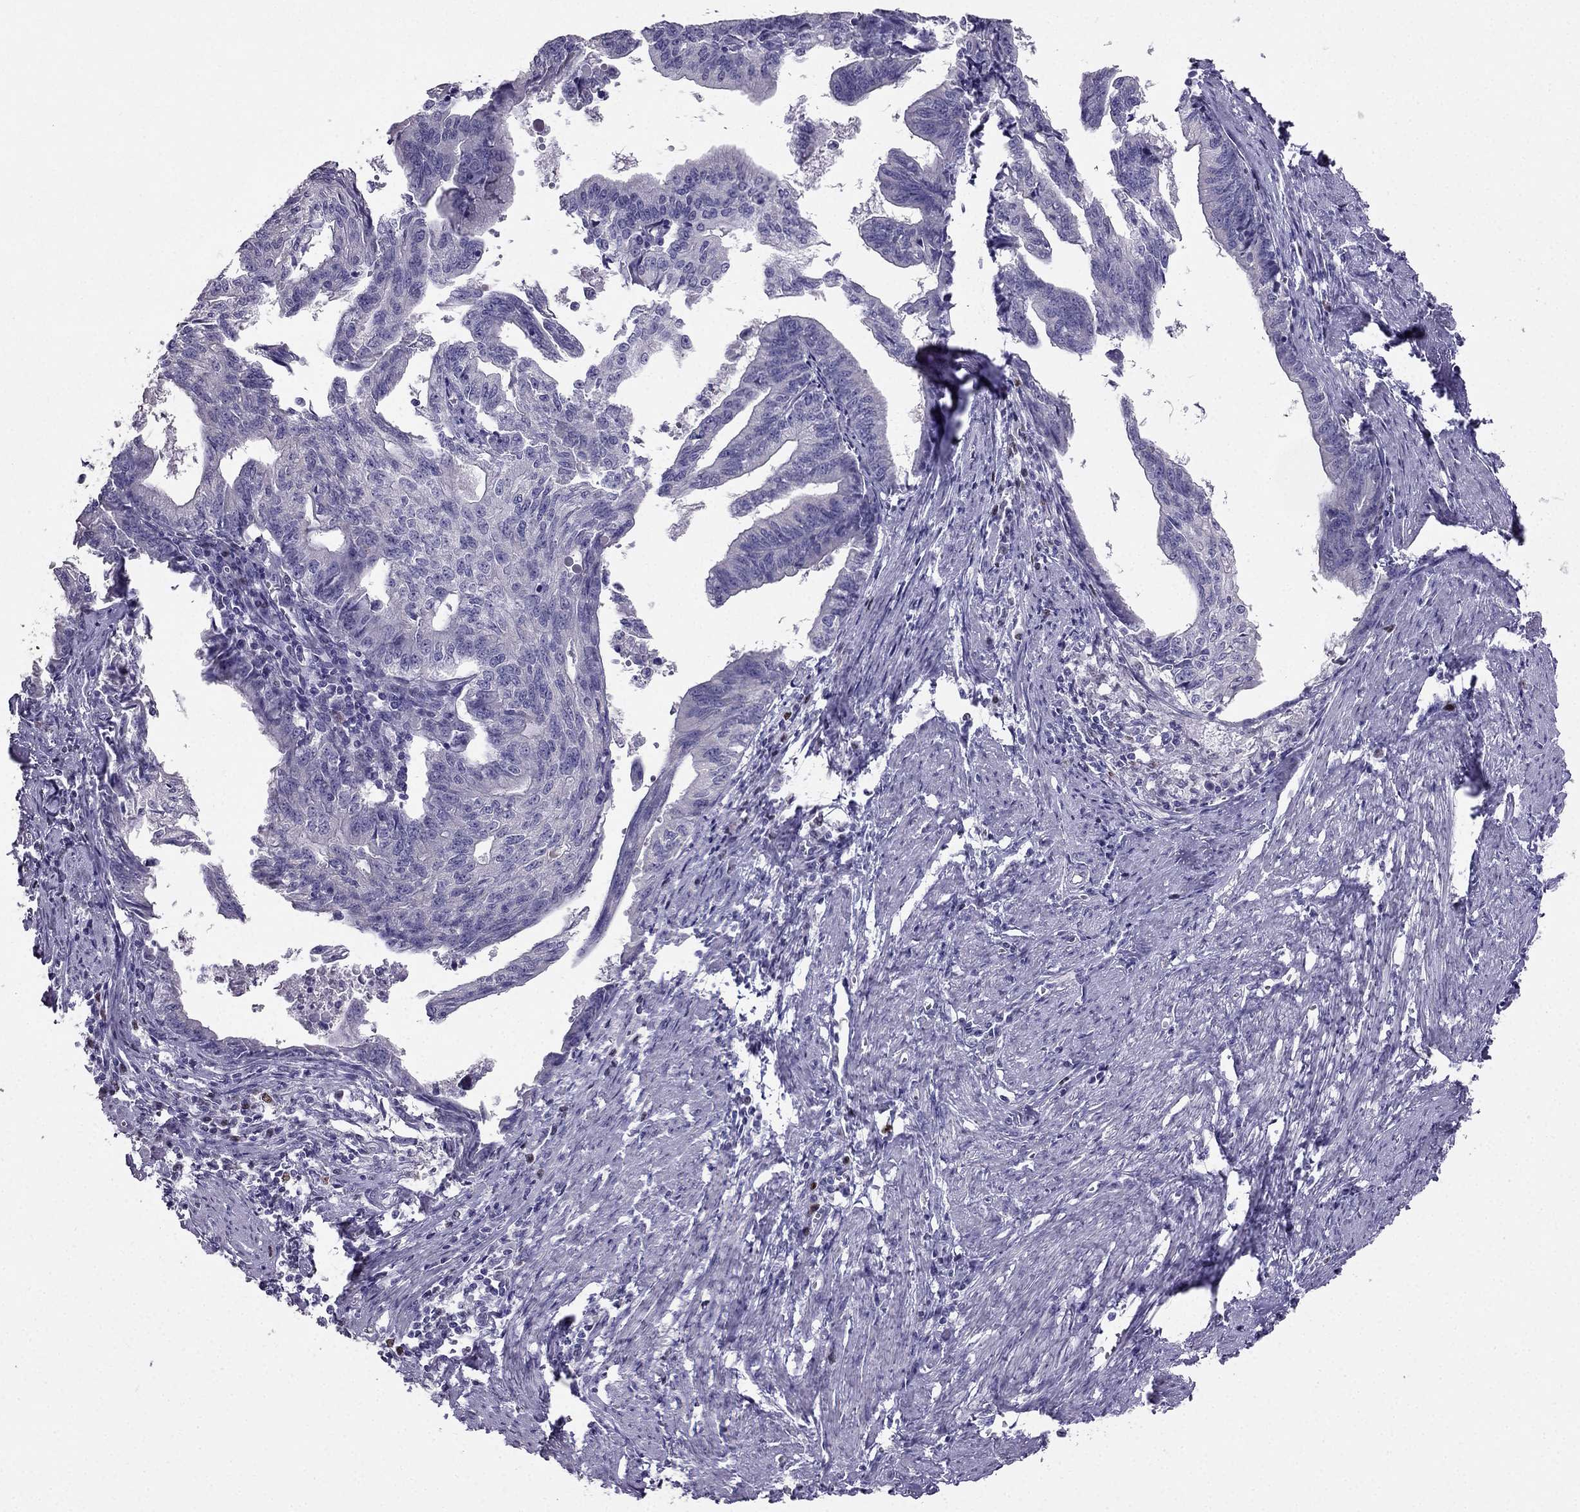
{"staining": {"intensity": "negative", "quantity": "none", "location": "none"}, "tissue": "endometrial cancer", "cell_type": "Tumor cells", "image_type": "cancer", "snomed": [{"axis": "morphology", "description": "Adenocarcinoma, NOS"}, {"axis": "topography", "description": "Endometrium"}], "caption": "An image of human endometrial adenocarcinoma is negative for staining in tumor cells. Brightfield microscopy of immunohistochemistry stained with DAB (brown) and hematoxylin (blue), captured at high magnification.", "gene": "ARID3A", "patient": {"sex": "female", "age": 65}}